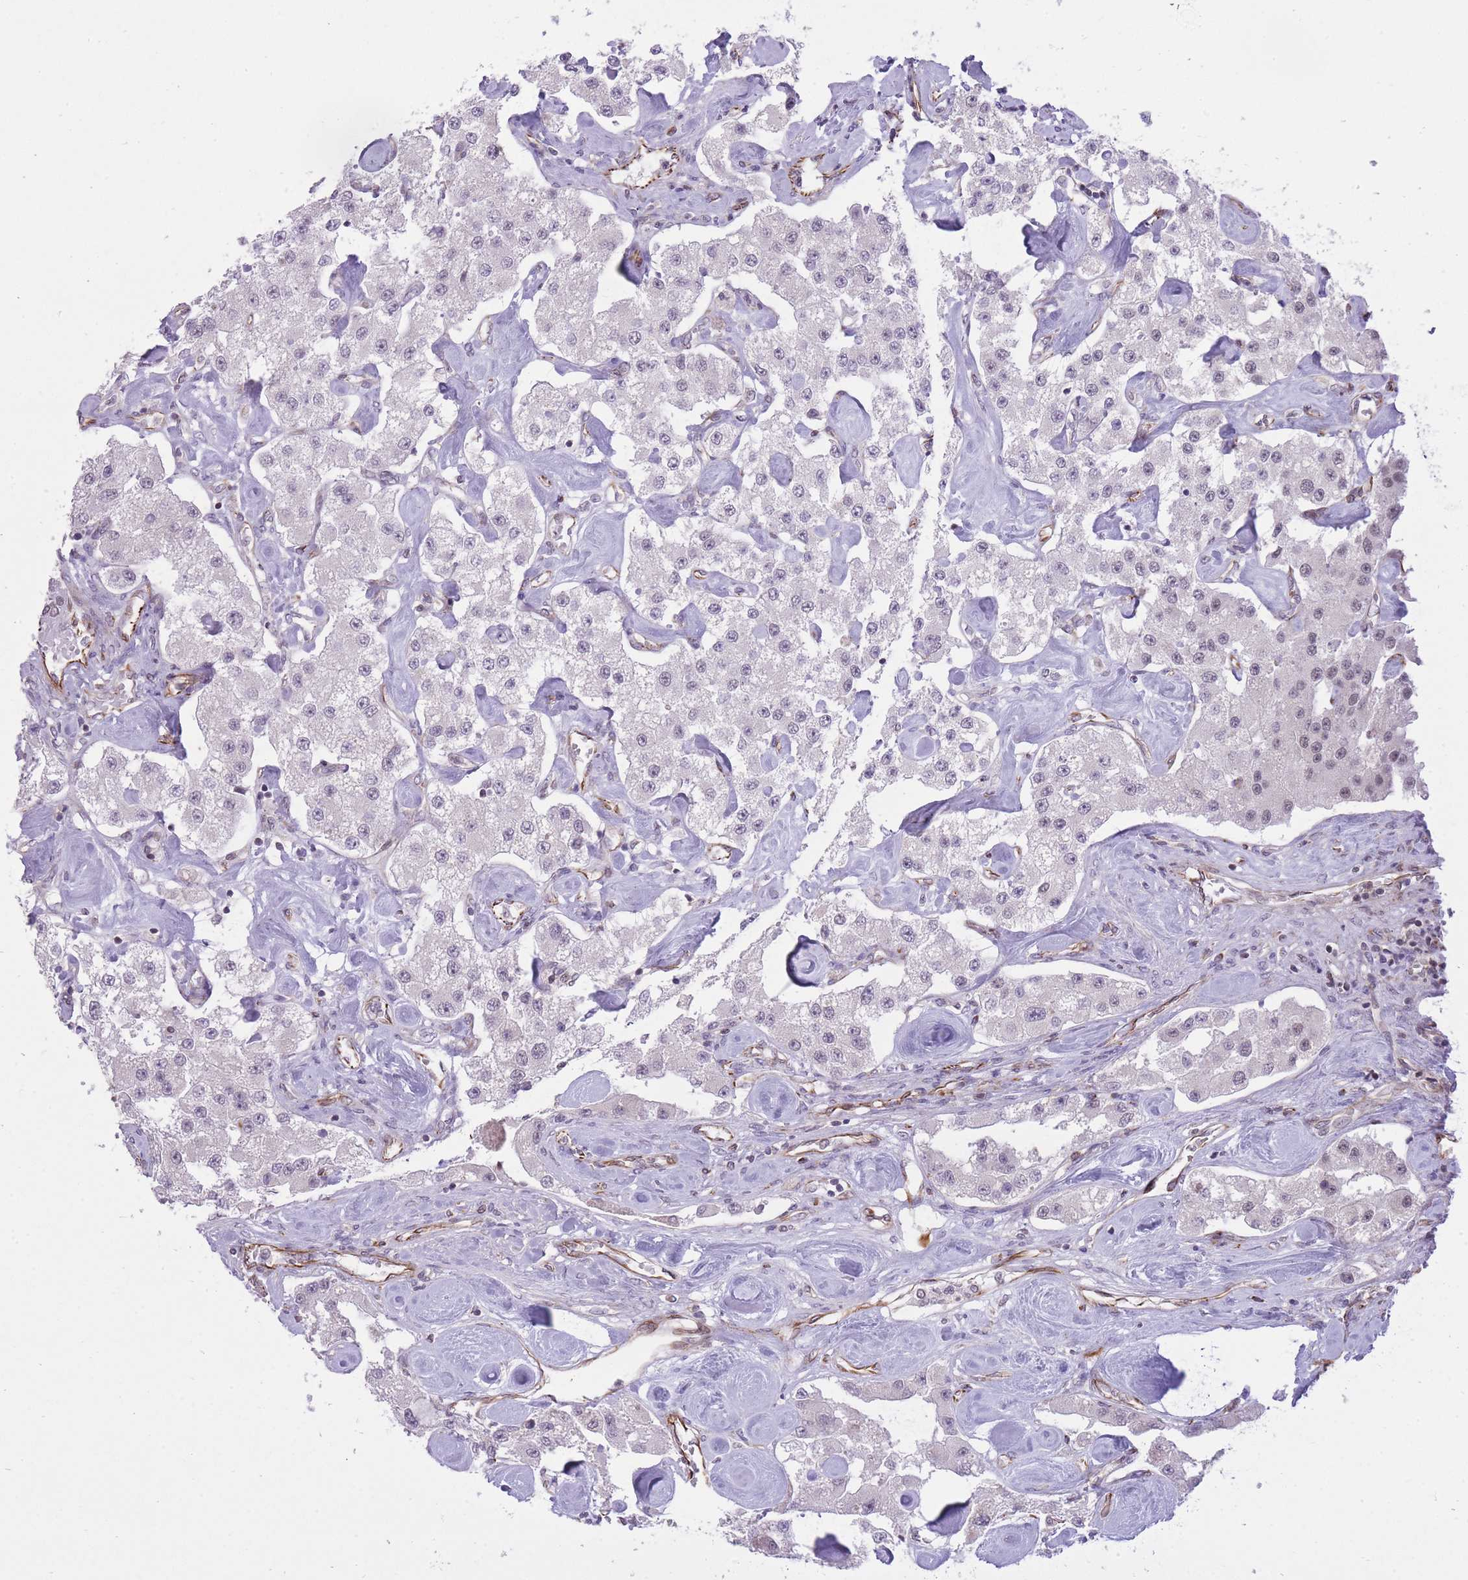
{"staining": {"intensity": "negative", "quantity": "none", "location": "none"}, "tissue": "carcinoid", "cell_type": "Tumor cells", "image_type": "cancer", "snomed": [{"axis": "morphology", "description": "Carcinoid, malignant, NOS"}, {"axis": "topography", "description": "Pancreas"}], "caption": "The micrograph displays no significant staining in tumor cells of carcinoid. The staining was performed using DAB (3,3'-diaminobenzidine) to visualize the protein expression in brown, while the nuclei were stained in blue with hematoxylin (Magnification: 20x).", "gene": "ELL", "patient": {"sex": "male", "age": 41}}